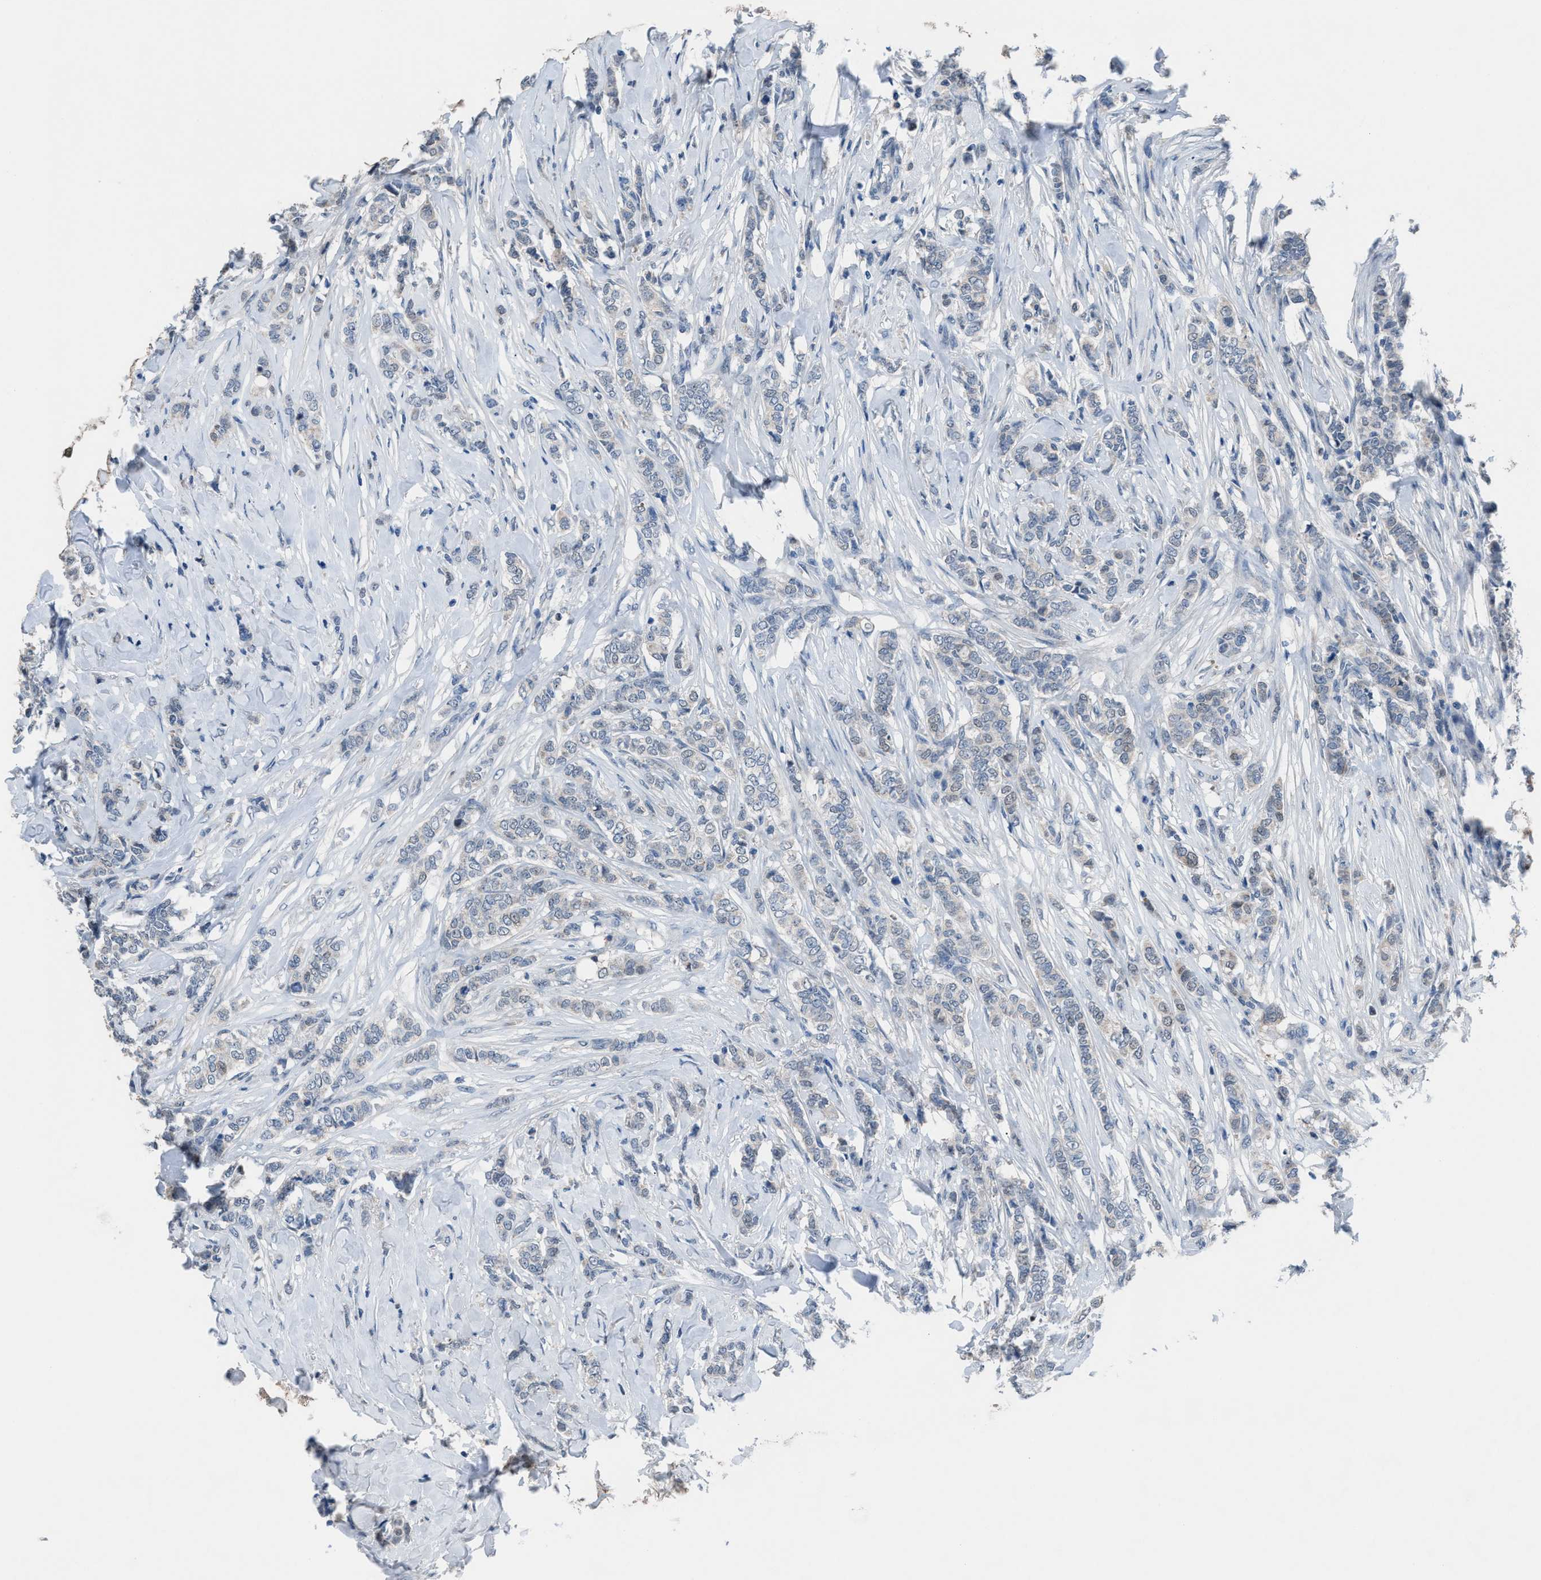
{"staining": {"intensity": "negative", "quantity": "none", "location": "none"}, "tissue": "breast cancer", "cell_type": "Tumor cells", "image_type": "cancer", "snomed": [{"axis": "morphology", "description": "Lobular carcinoma"}, {"axis": "topography", "description": "Skin"}, {"axis": "topography", "description": "Breast"}], "caption": "A histopathology image of human breast cancer (lobular carcinoma) is negative for staining in tumor cells.", "gene": "ANAPC11", "patient": {"sex": "female", "age": 46}}